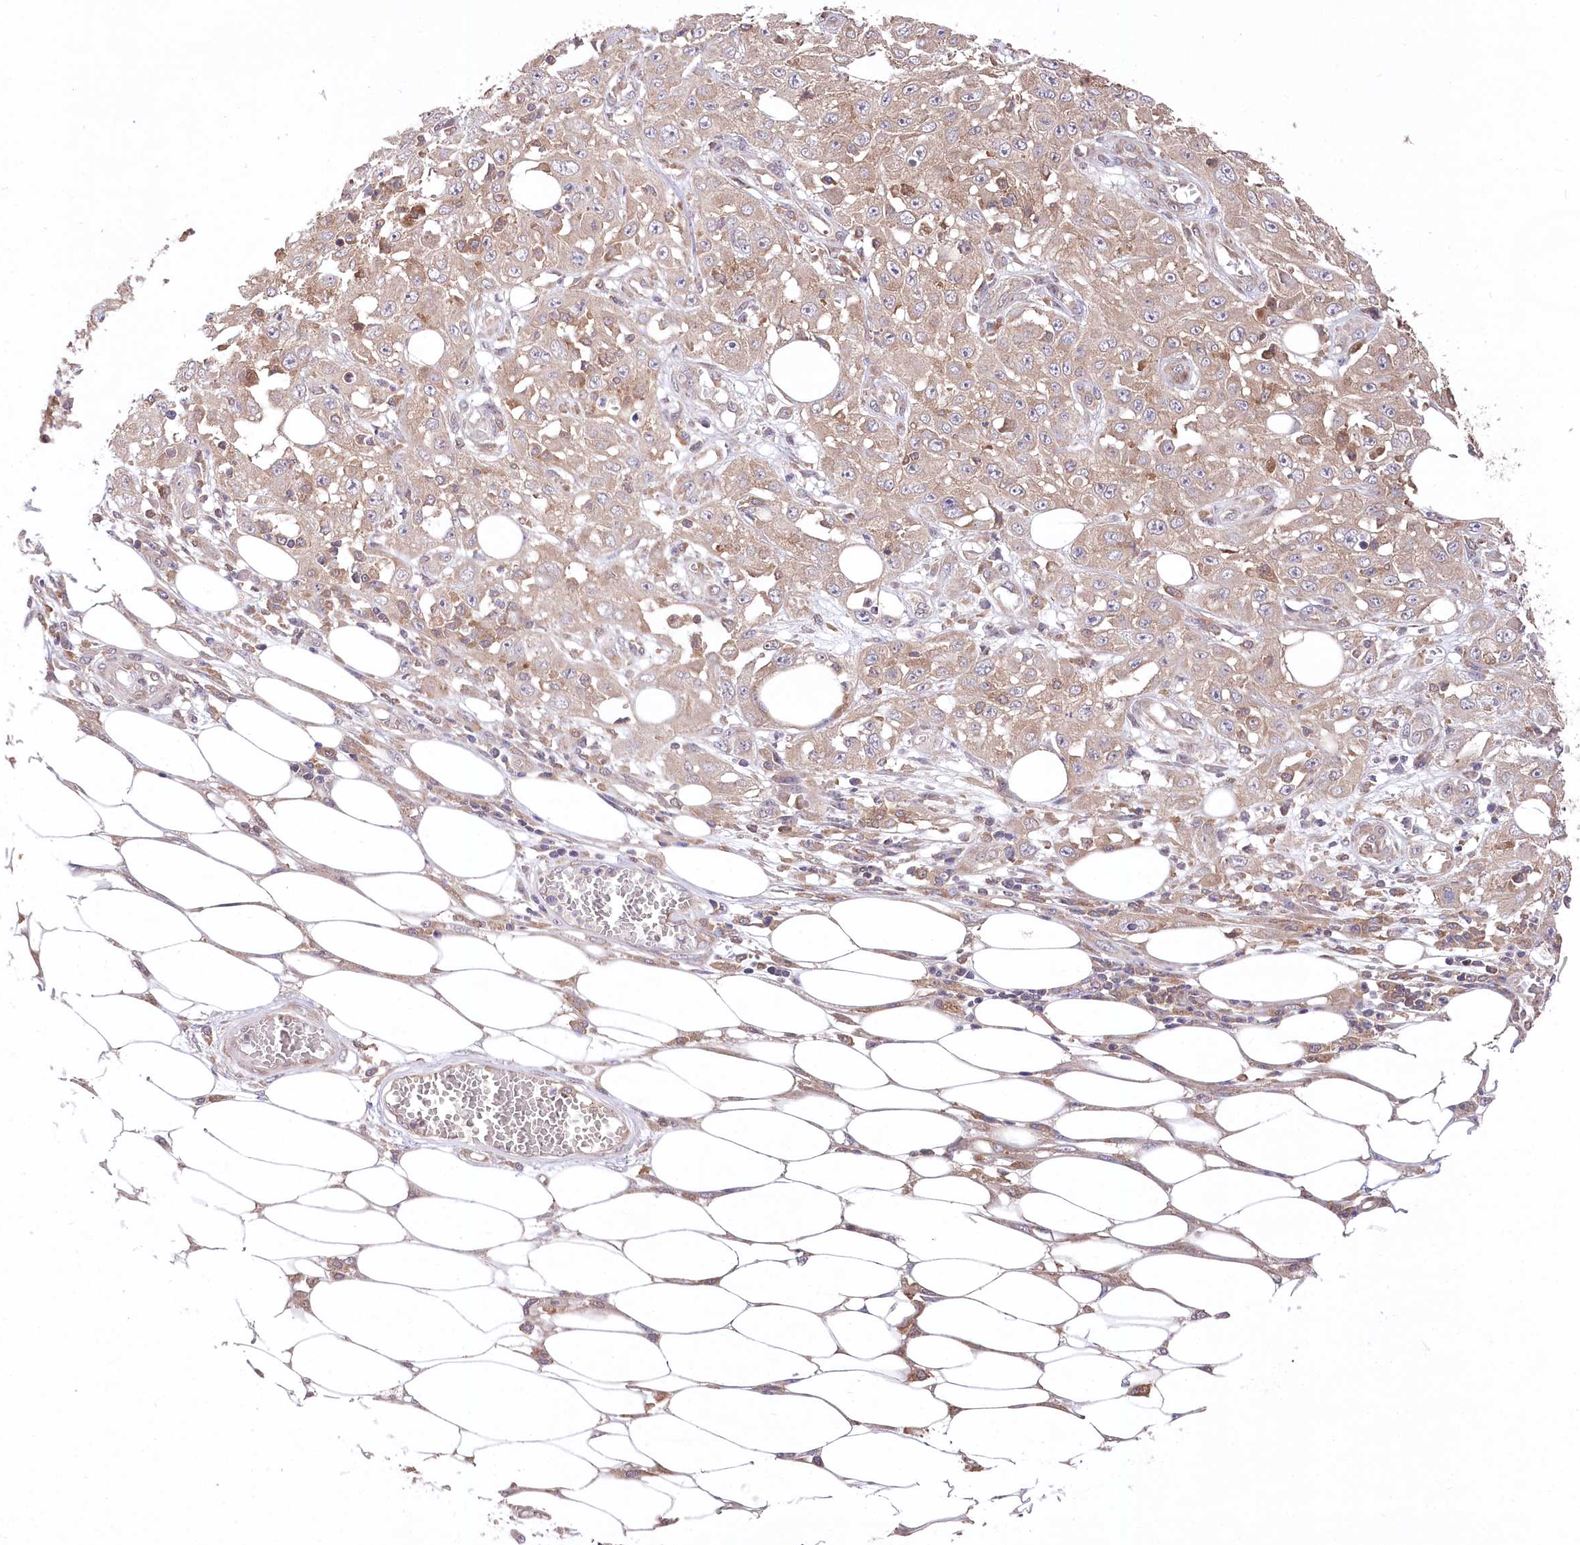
{"staining": {"intensity": "weak", "quantity": "<25%", "location": "cytoplasmic/membranous"}, "tissue": "skin cancer", "cell_type": "Tumor cells", "image_type": "cancer", "snomed": [{"axis": "morphology", "description": "Squamous cell carcinoma, NOS"}, {"axis": "morphology", "description": "Squamous cell carcinoma, metastatic, NOS"}, {"axis": "topography", "description": "Skin"}, {"axis": "topography", "description": "Lymph node"}], "caption": "DAB immunohistochemical staining of human skin squamous cell carcinoma displays no significant expression in tumor cells.", "gene": "PPP1R21", "patient": {"sex": "male", "age": 75}}